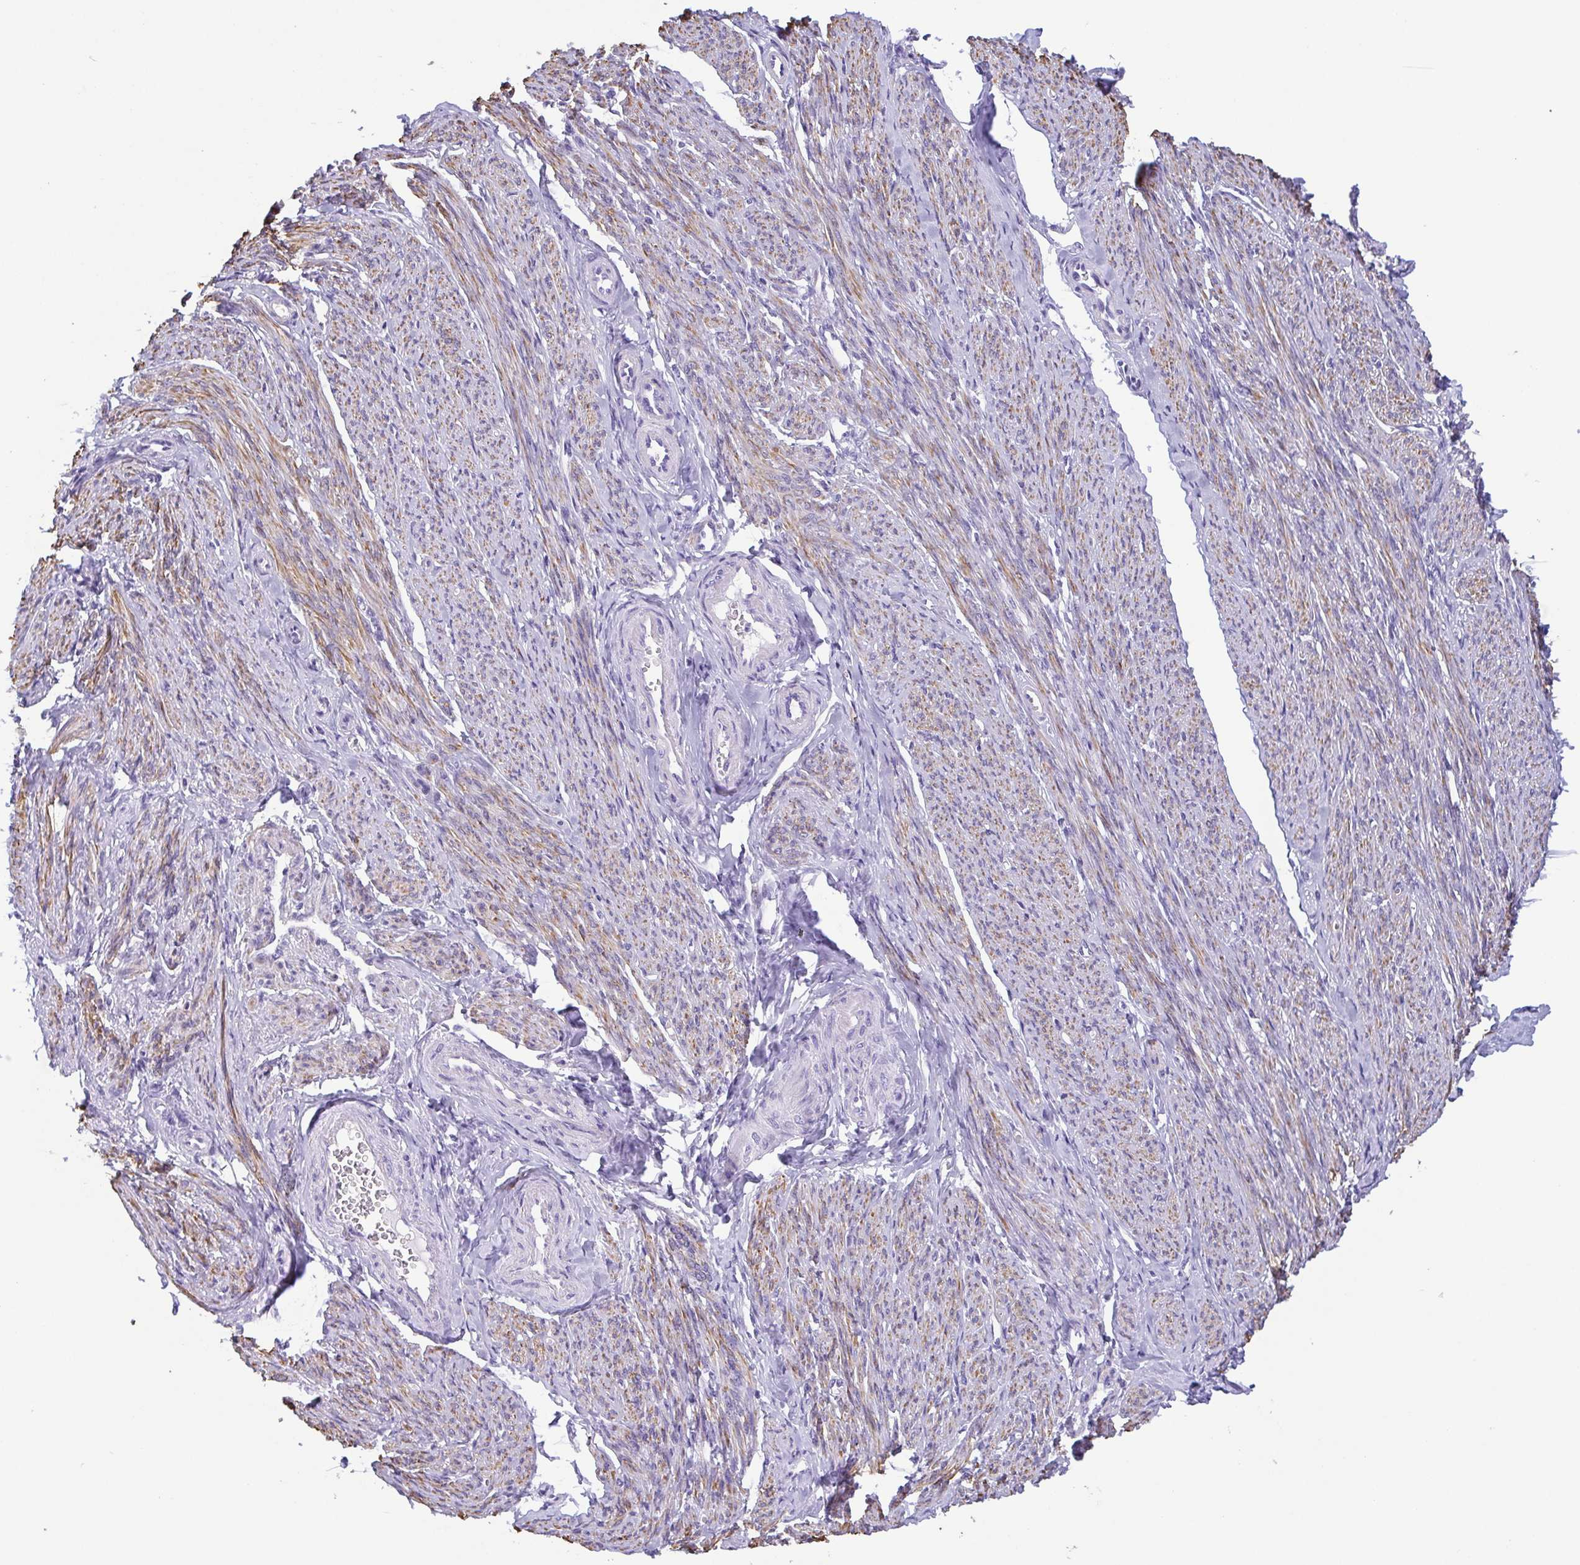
{"staining": {"intensity": "weak", "quantity": ">75%", "location": "cytoplasmic/membranous"}, "tissue": "smooth muscle", "cell_type": "Smooth muscle cells", "image_type": "normal", "snomed": [{"axis": "morphology", "description": "Normal tissue, NOS"}, {"axis": "topography", "description": "Smooth muscle"}], "caption": "Weak cytoplasmic/membranous staining for a protein is appreciated in approximately >75% of smooth muscle cells of normal smooth muscle using immunohistochemistry.", "gene": "MYL7", "patient": {"sex": "female", "age": 65}}